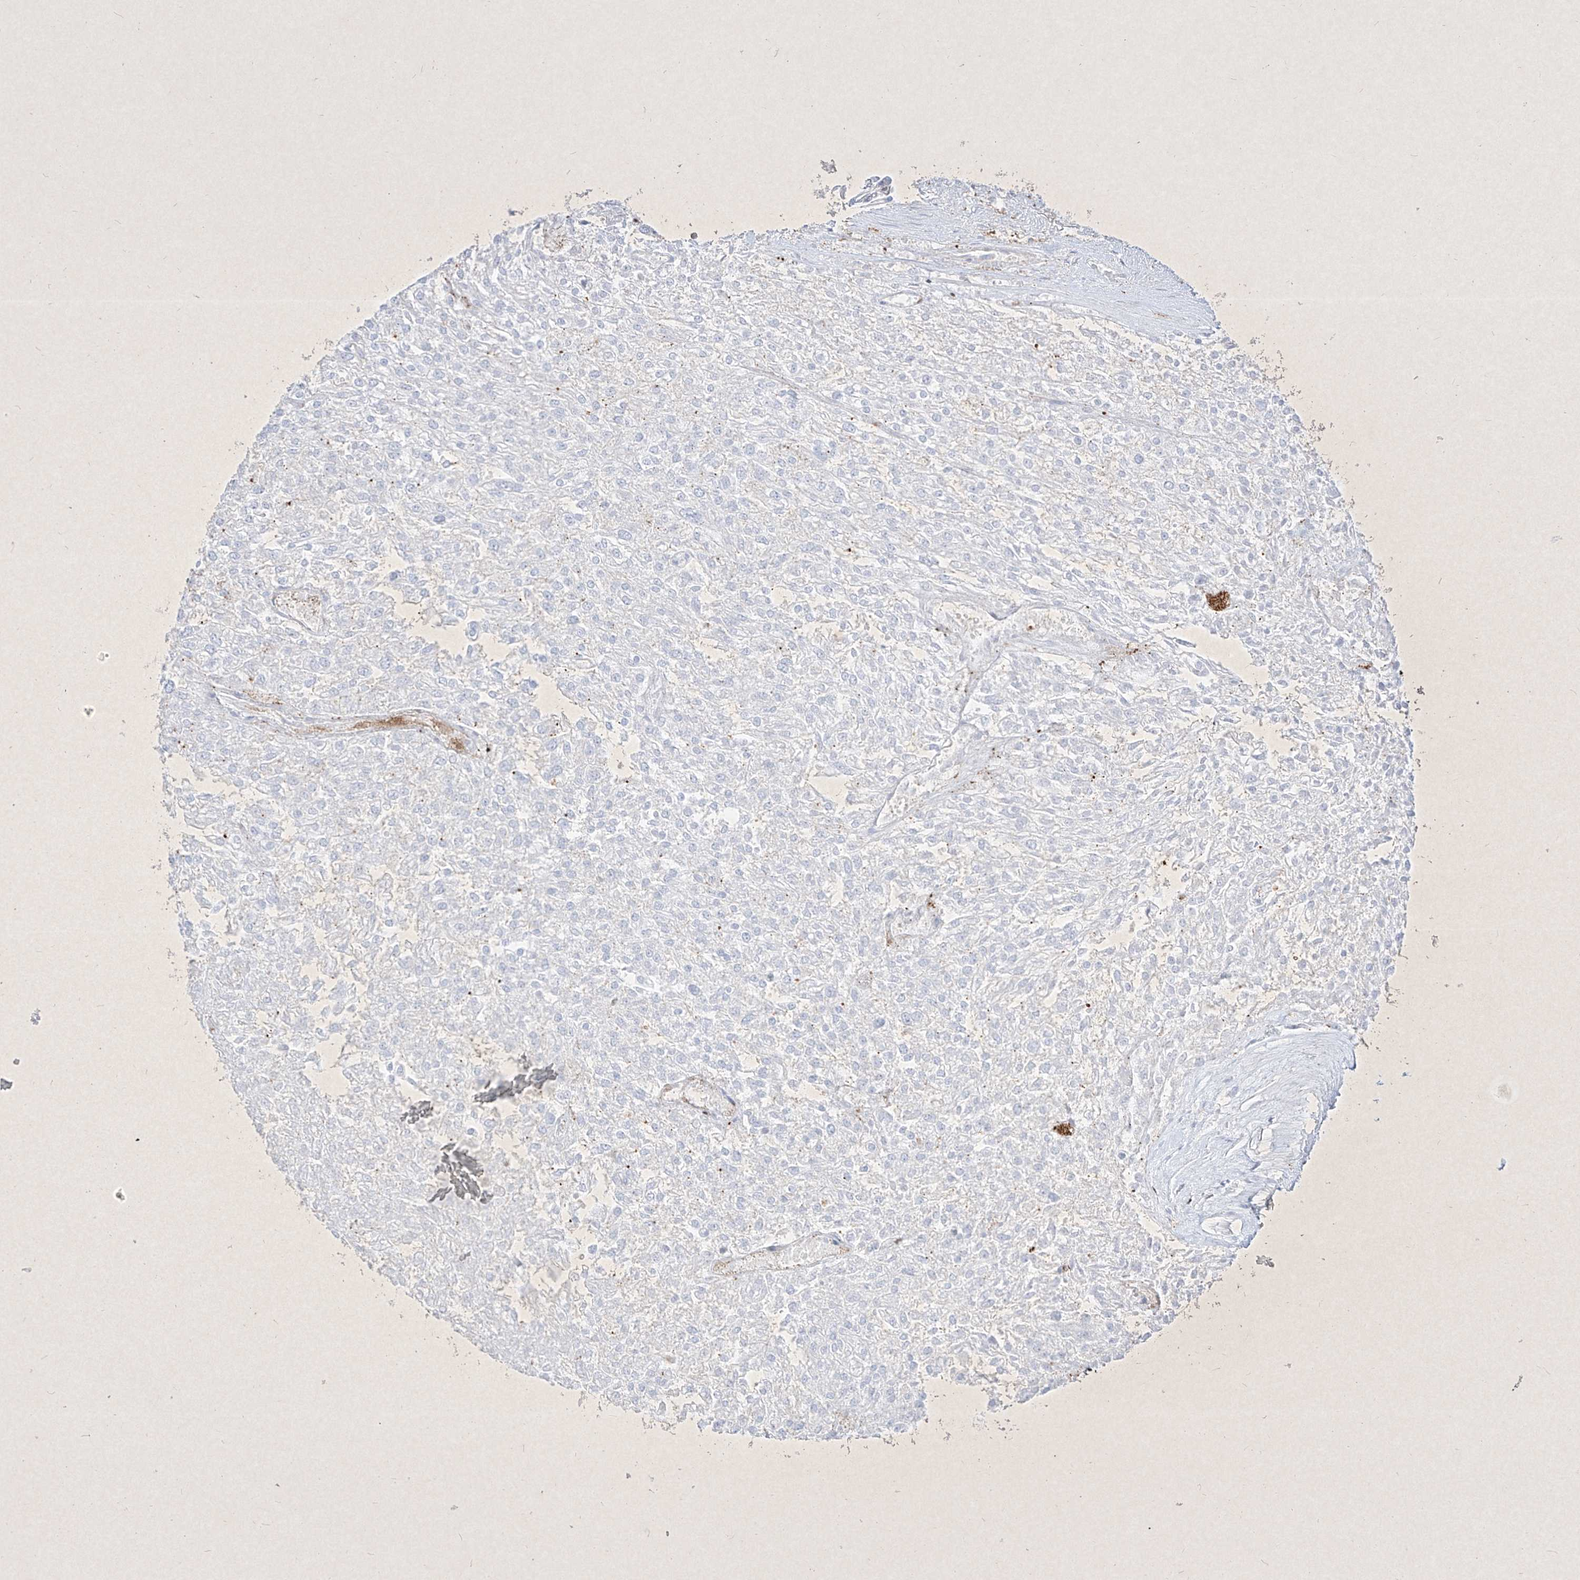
{"staining": {"intensity": "negative", "quantity": "none", "location": "none"}, "tissue": "renal cancer", "cell_type": "Tumor cells", "image_type": "cancer", "snomed": [{"axis": "morphology", "description": "Adenocarcinoma, NOS"}, {"axis": "topography", "description": "Kidney"}], "caption": "Immunohistochemistry (IHC) histopathology image of neoplastic tissue: human adenocarcinoma (renal) stained with DAB reveals no significant protein positivity in tumor cells.", "gene": "PSMB10", "patient": {"sex": "female", "age": 54}}